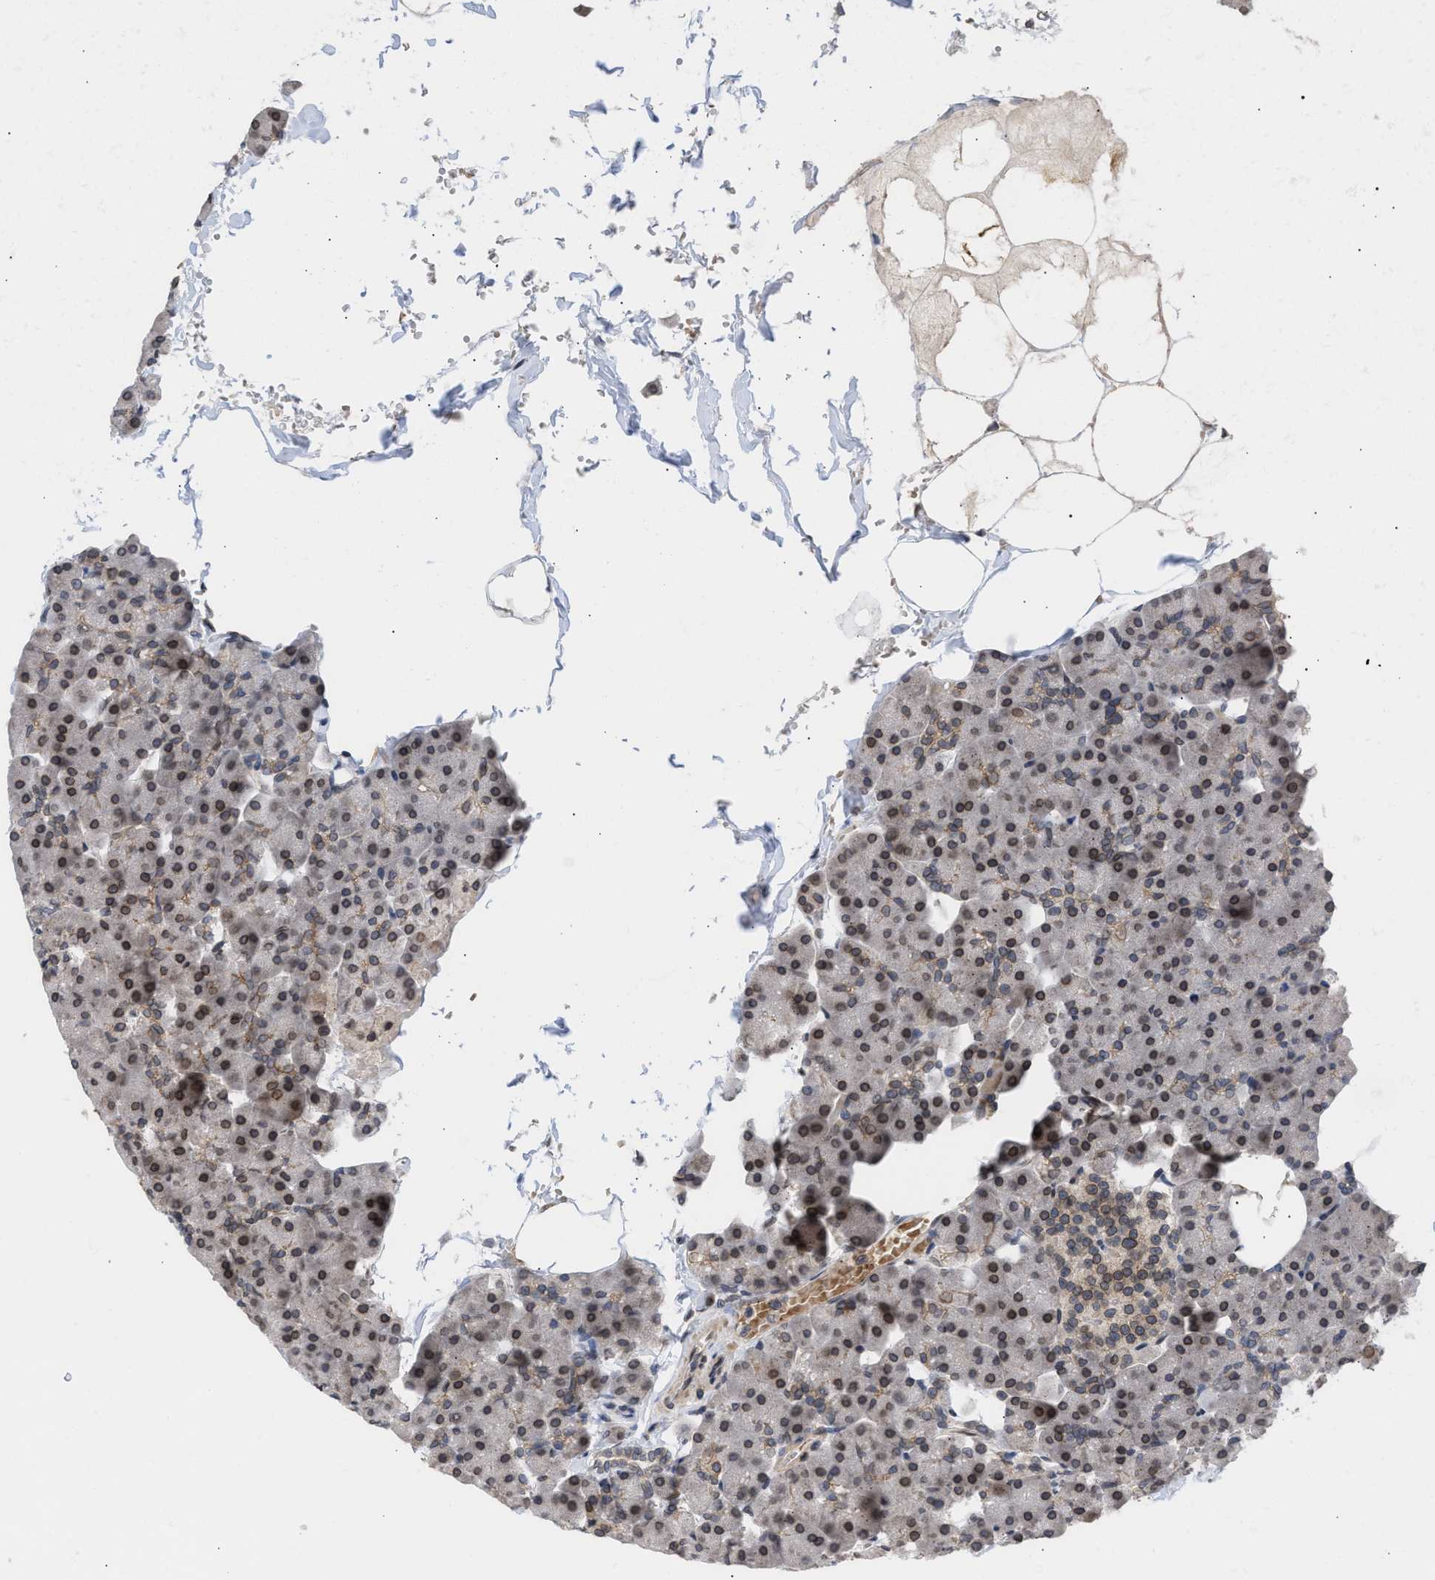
{"staining": {"intensity": "moderate", "quantity": "25%-75%", "location": "cytoplasmic/membranous,nuclear"}, "tissue": "pancreas", "cell_type": "Exocrine glandular cells", "image_type": "normal", "snomed": [{"axis": "morphology", "description": "Normal tissue, NOS"}, {"axis": "topography", "description": "Pancreas"}], "caption": "Immunohistochemical staining of benign pancreas demonstrates 25%-75% levels of moderate cytoplasmic/membranous,nuclear protein staining in approximately 25%-75% of exocrine glandular cells.", "gene": "NUP62", "patient": {"sex": "male", "age": 35}}